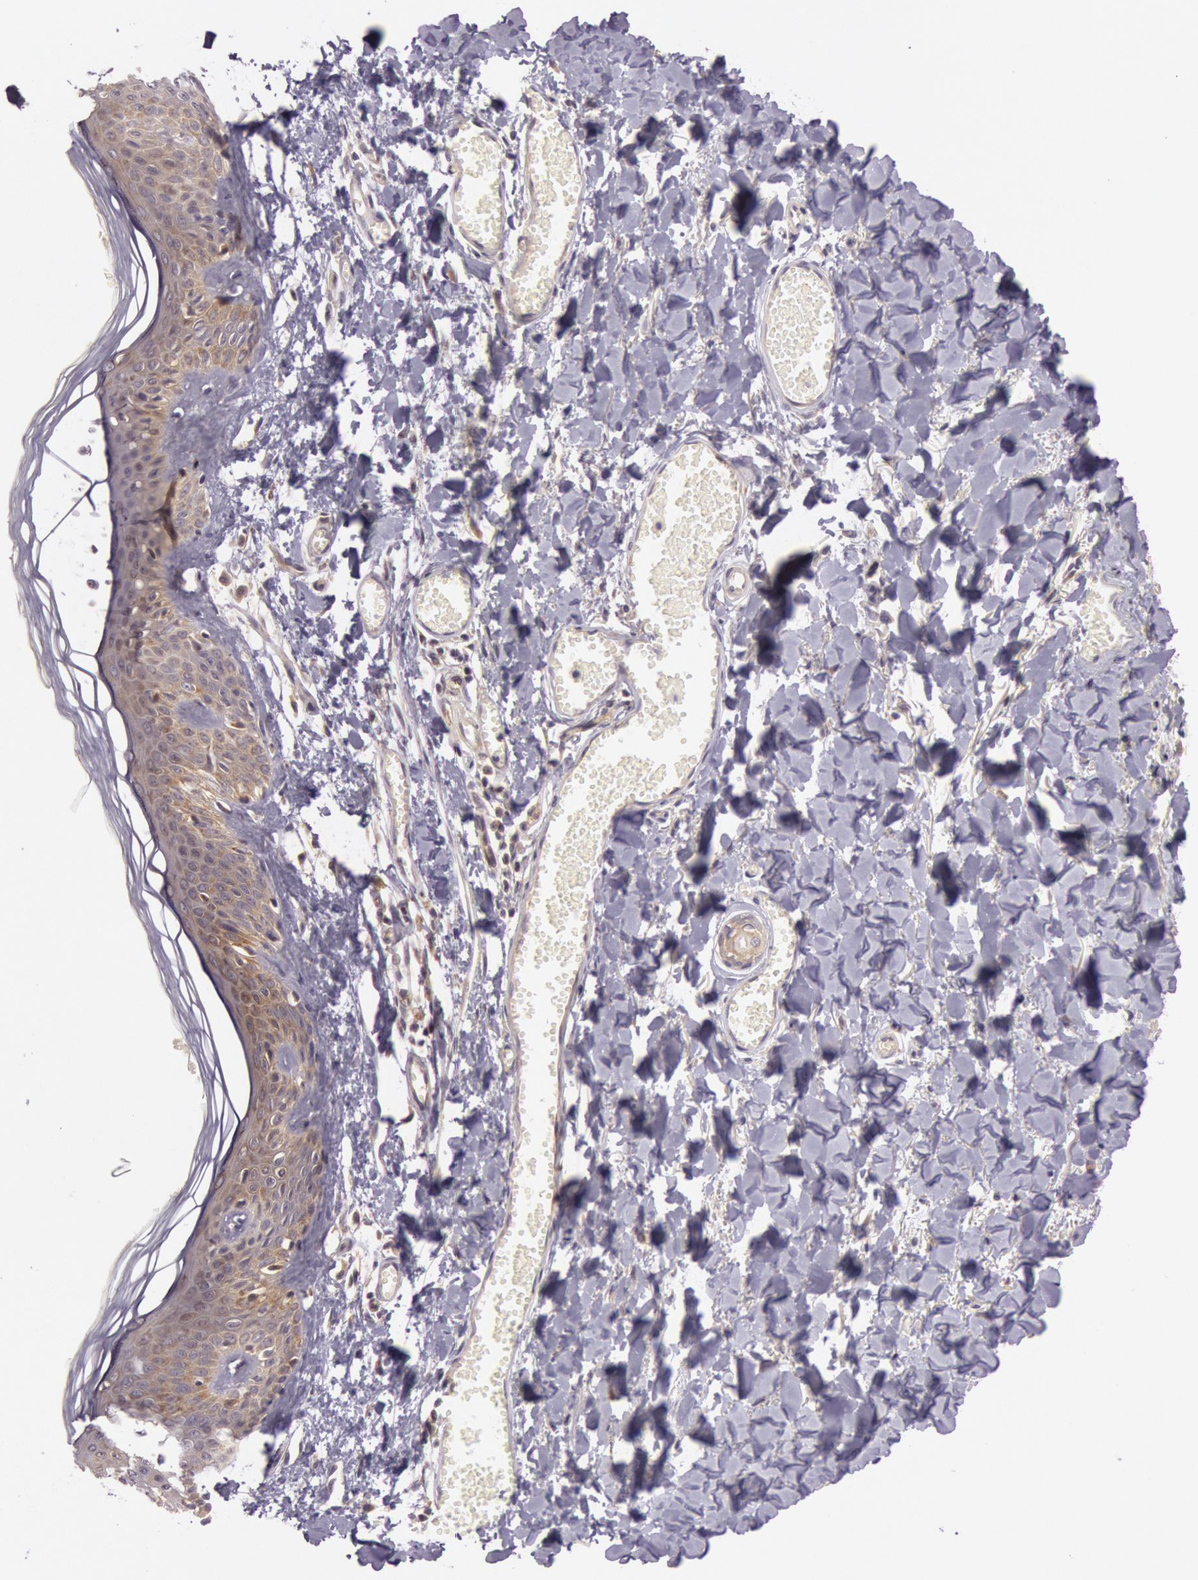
{"staining": {"intensity": "negative", "quantity": "none", "location": "none"}, "tissue": "skin", "cell_type": "Fibroblasts", "image_type": "normal", "snomed": [{"axis": "morphology", "description": "Normal tissue, NOS"}, {"axis": "morphology", "description": "Sarcoma, NOS"}, {"axis": "topography", "description": "Skin"}, {"axis": "topography", "description": "Soft tissue"}], "caption": "Fibroblasts show no significant expression in normal skin. Brightfield microscopy of IHC stained with DAB (brown) and hematoxylin (blue), captured at high magnification.", "gene": "CHUK", "patient": {"sex": "female", "age": 51}}